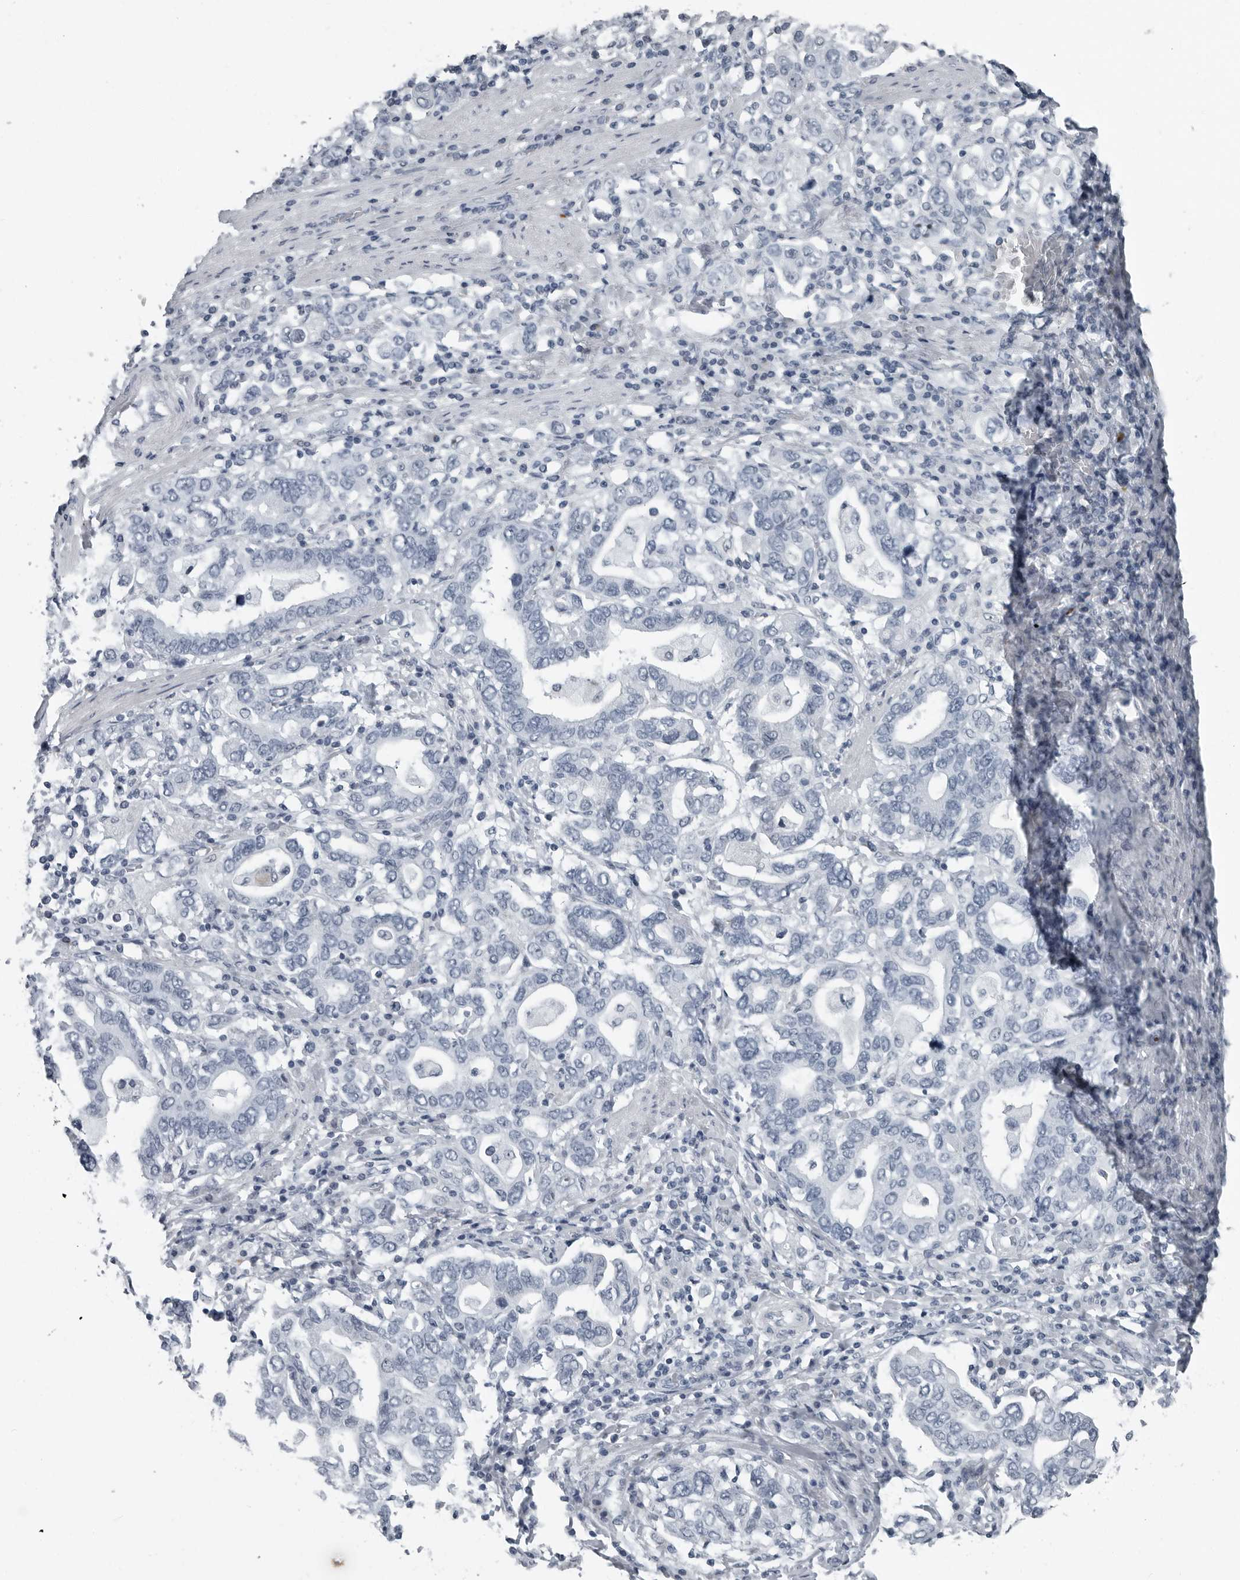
{"staining": {"intensity": "negative", "quantity": "none", "location": "none"}, "tissue": "stomach cancer", "cell_type": "Tumor cells", "image_type": "cancer", "snomed": [{"axis": "morphology", "description": "Adenocarcinoma, NOS"}, {"axis": "topography", "description": "Stomach, upper"}], "caption": "Immunohistochemical staining of stomach cancer (adenocarcinoma) exhibits no significant staining in tumor cells.", "gene": "PDCD11", "patient": {"sex": "male", "age": 62}}